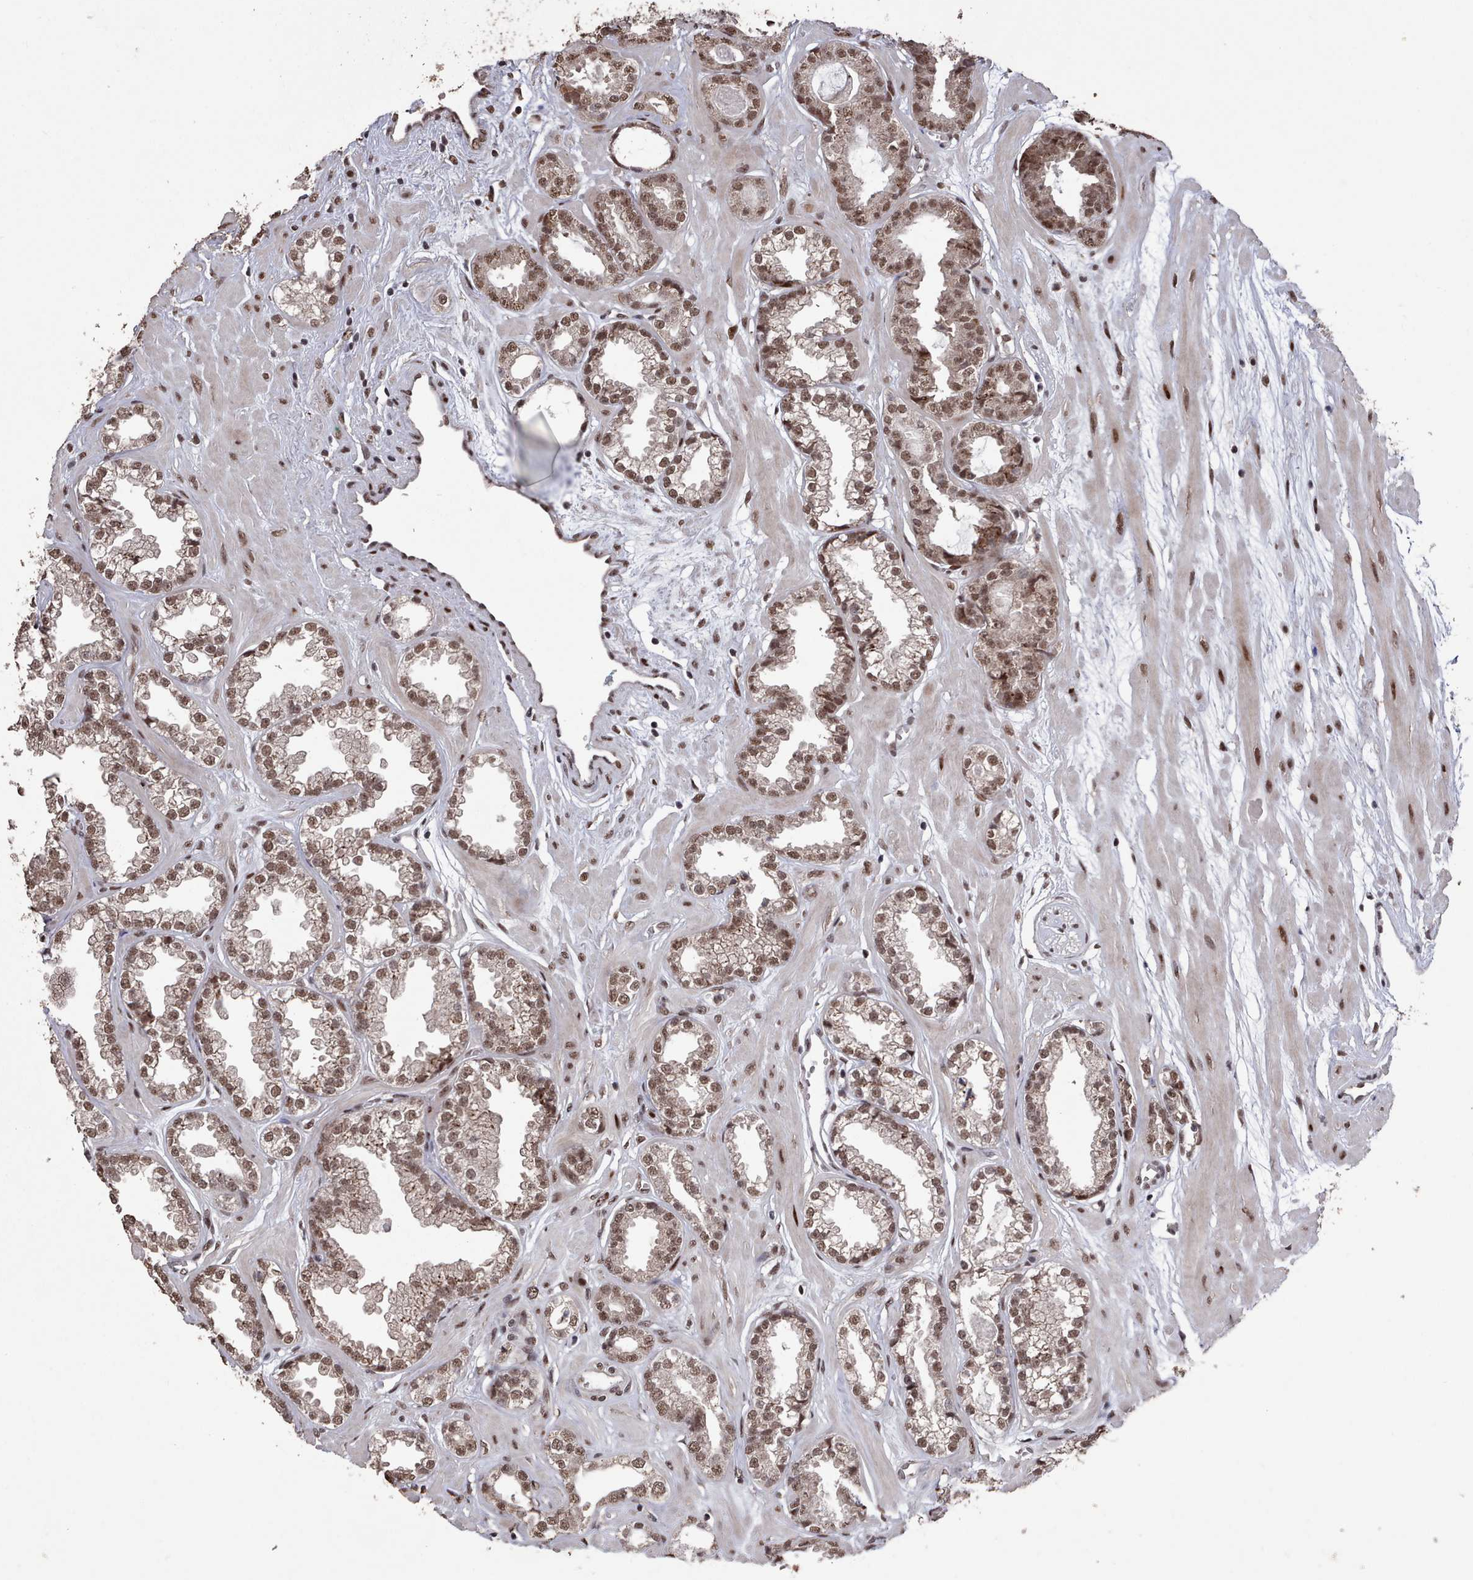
{"staining": {"intensity": "moderate", "quantity": ">75%", "location": "cytoplasmic/membranous,nuclear"}, "tissue": "prostate cancer", "cell_type": "Tumor cells", "image_type": "cancer", "snomed": [{"axis": "morphology", "description": "Adenocarcinoma, Low grade"}, {"axis": "topography", "description": "Prostate"}], "caption": "Protein staining displays moderate cytoplasmic/membranous and nuclear positivity in approximately >75% of tumor cells in prostate cancer (low-grade adenocarcinoma).", "gene": "PNRC2", "patient": {"sex": "male", "age": 60}}